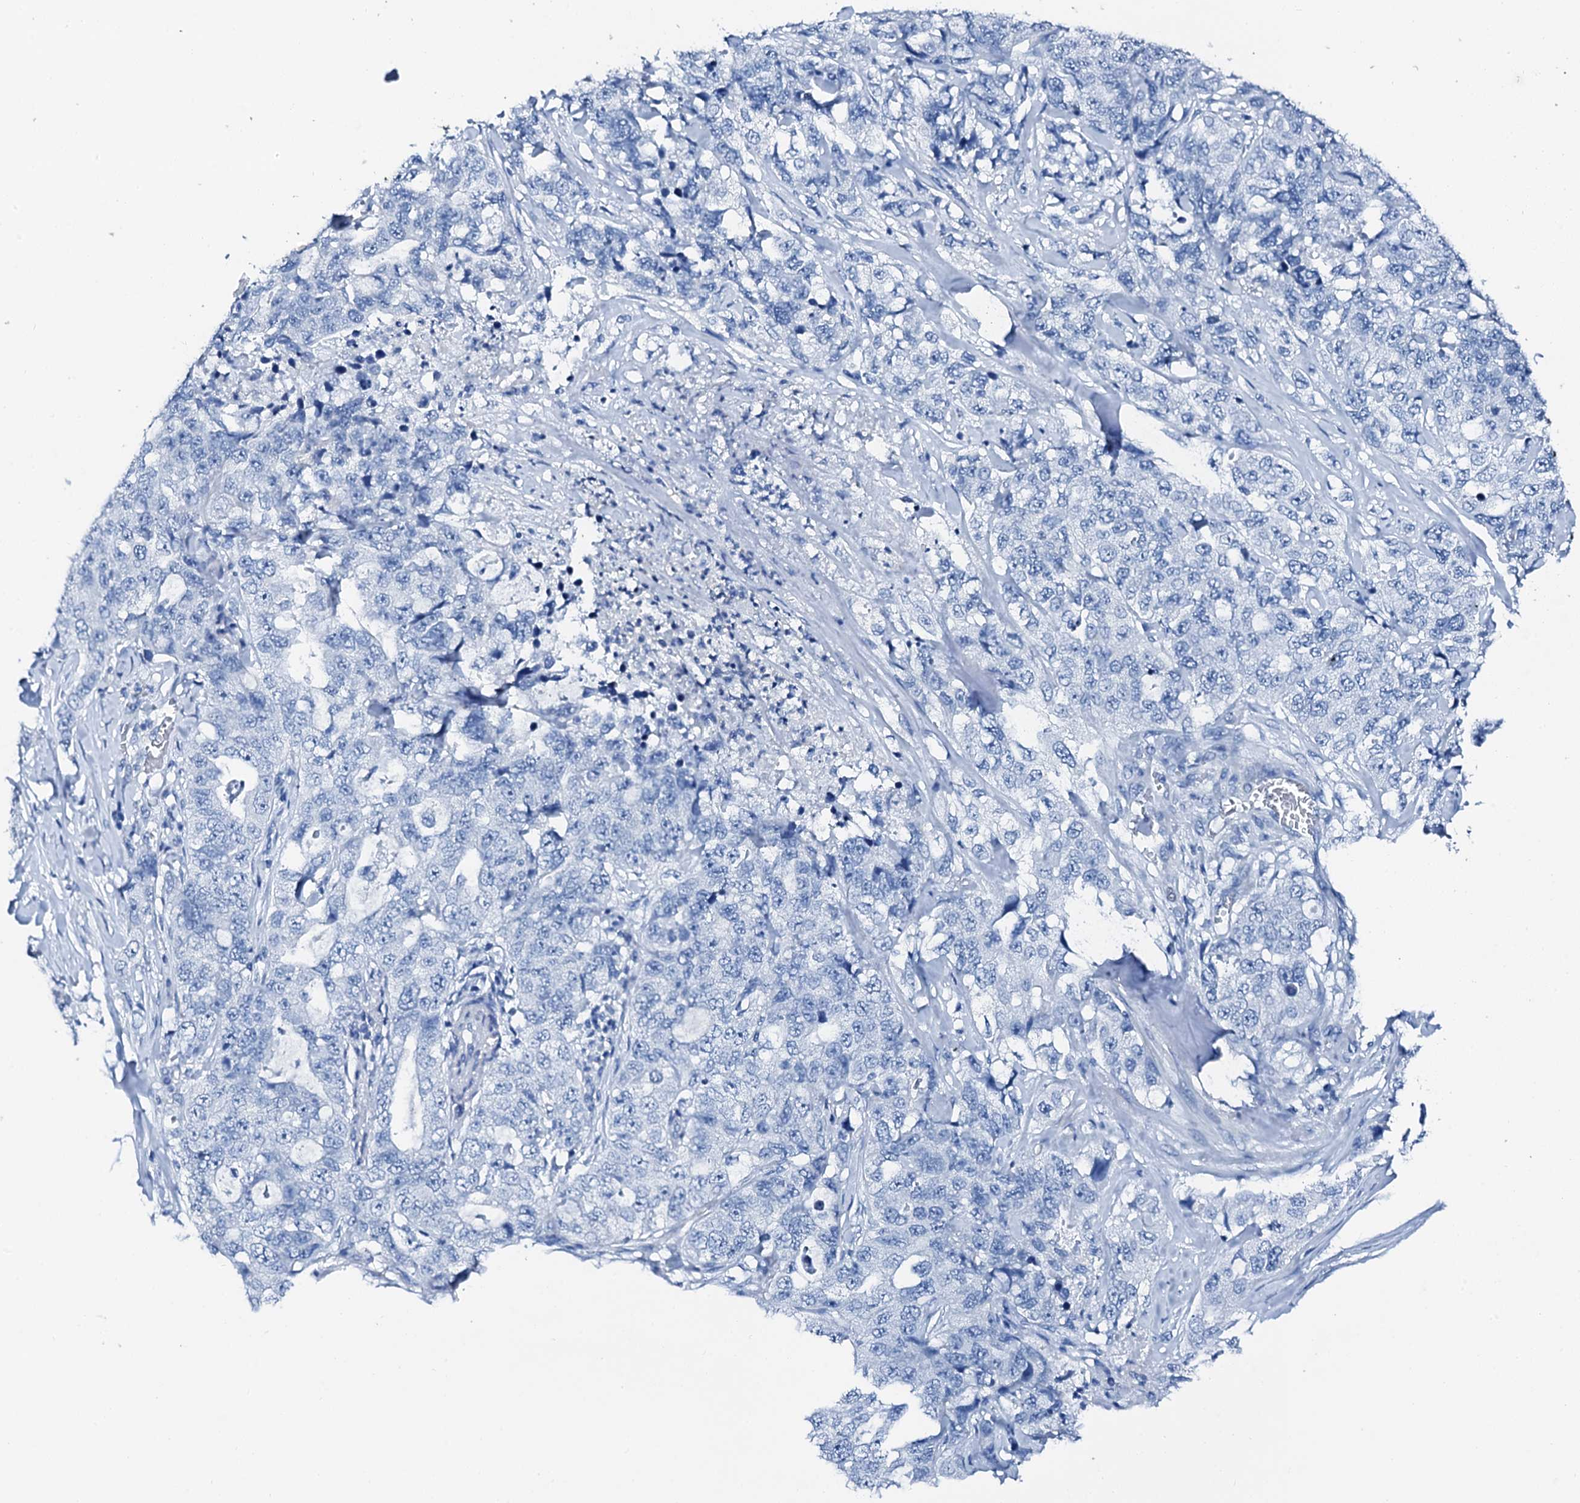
{"staining": {"intensity": "negative", "quantity": "none", "location": "none"}, "tissue": "lung cancer", "cell_type": "Tumor cells", "image_type": "cancer", "snomed": [{"axis": "morphology", "description": "Adenocarcinoma, NOS"}, {"axis": "topography", "description": "Lung"}], "caption": "An image of lung cancer (adenocarcinoma) stained for a protein demonstrates no brown staining in tumor cells. (Immunohistochemistry (ihc), brightfield microscopy, high magnification).", "gene": "PTH", "patient": {"sex": "female", "age": 51}}